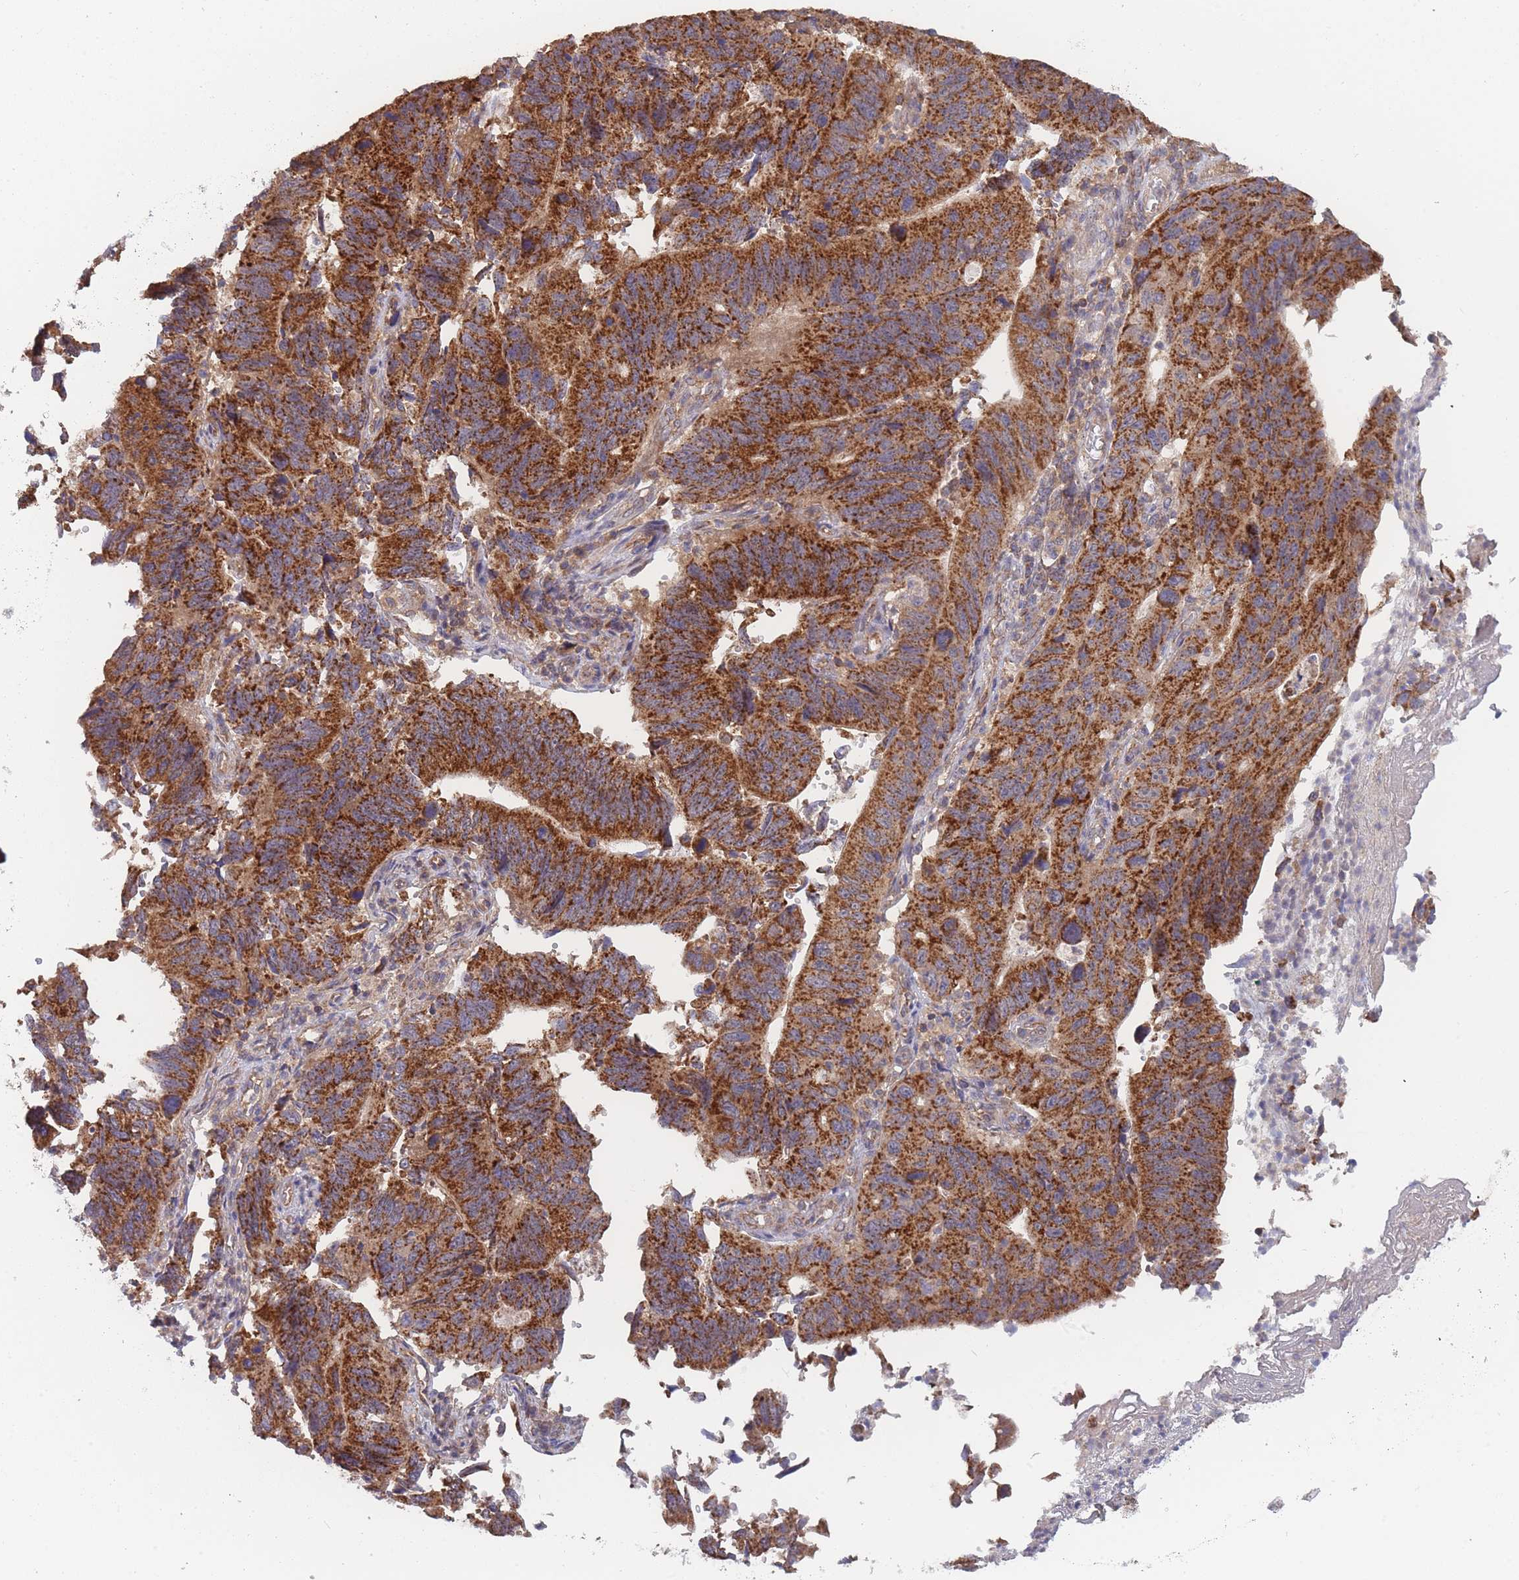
{"staining": {"intensity": "strong", "quantity": ">75%", "location": "cytoplasmic/membranous"}, "tissue": "stomach cancer", "cell_type": "Tumor cells", "image_type": "cancer", "snomed": [{"axis": "morphology", "description": "Adenocarcinoma, NOS"}, {"axis": "topography", "description": "Stomach"}], "caption": "A histopathology image of human adenocarcinoma (stomach) stained for a protein exhibits strong cytoplasmic/membranous brown staining in tumor cells.", "gene": "MRPS18B", "patient": {"sex": "male", "age": 59}}